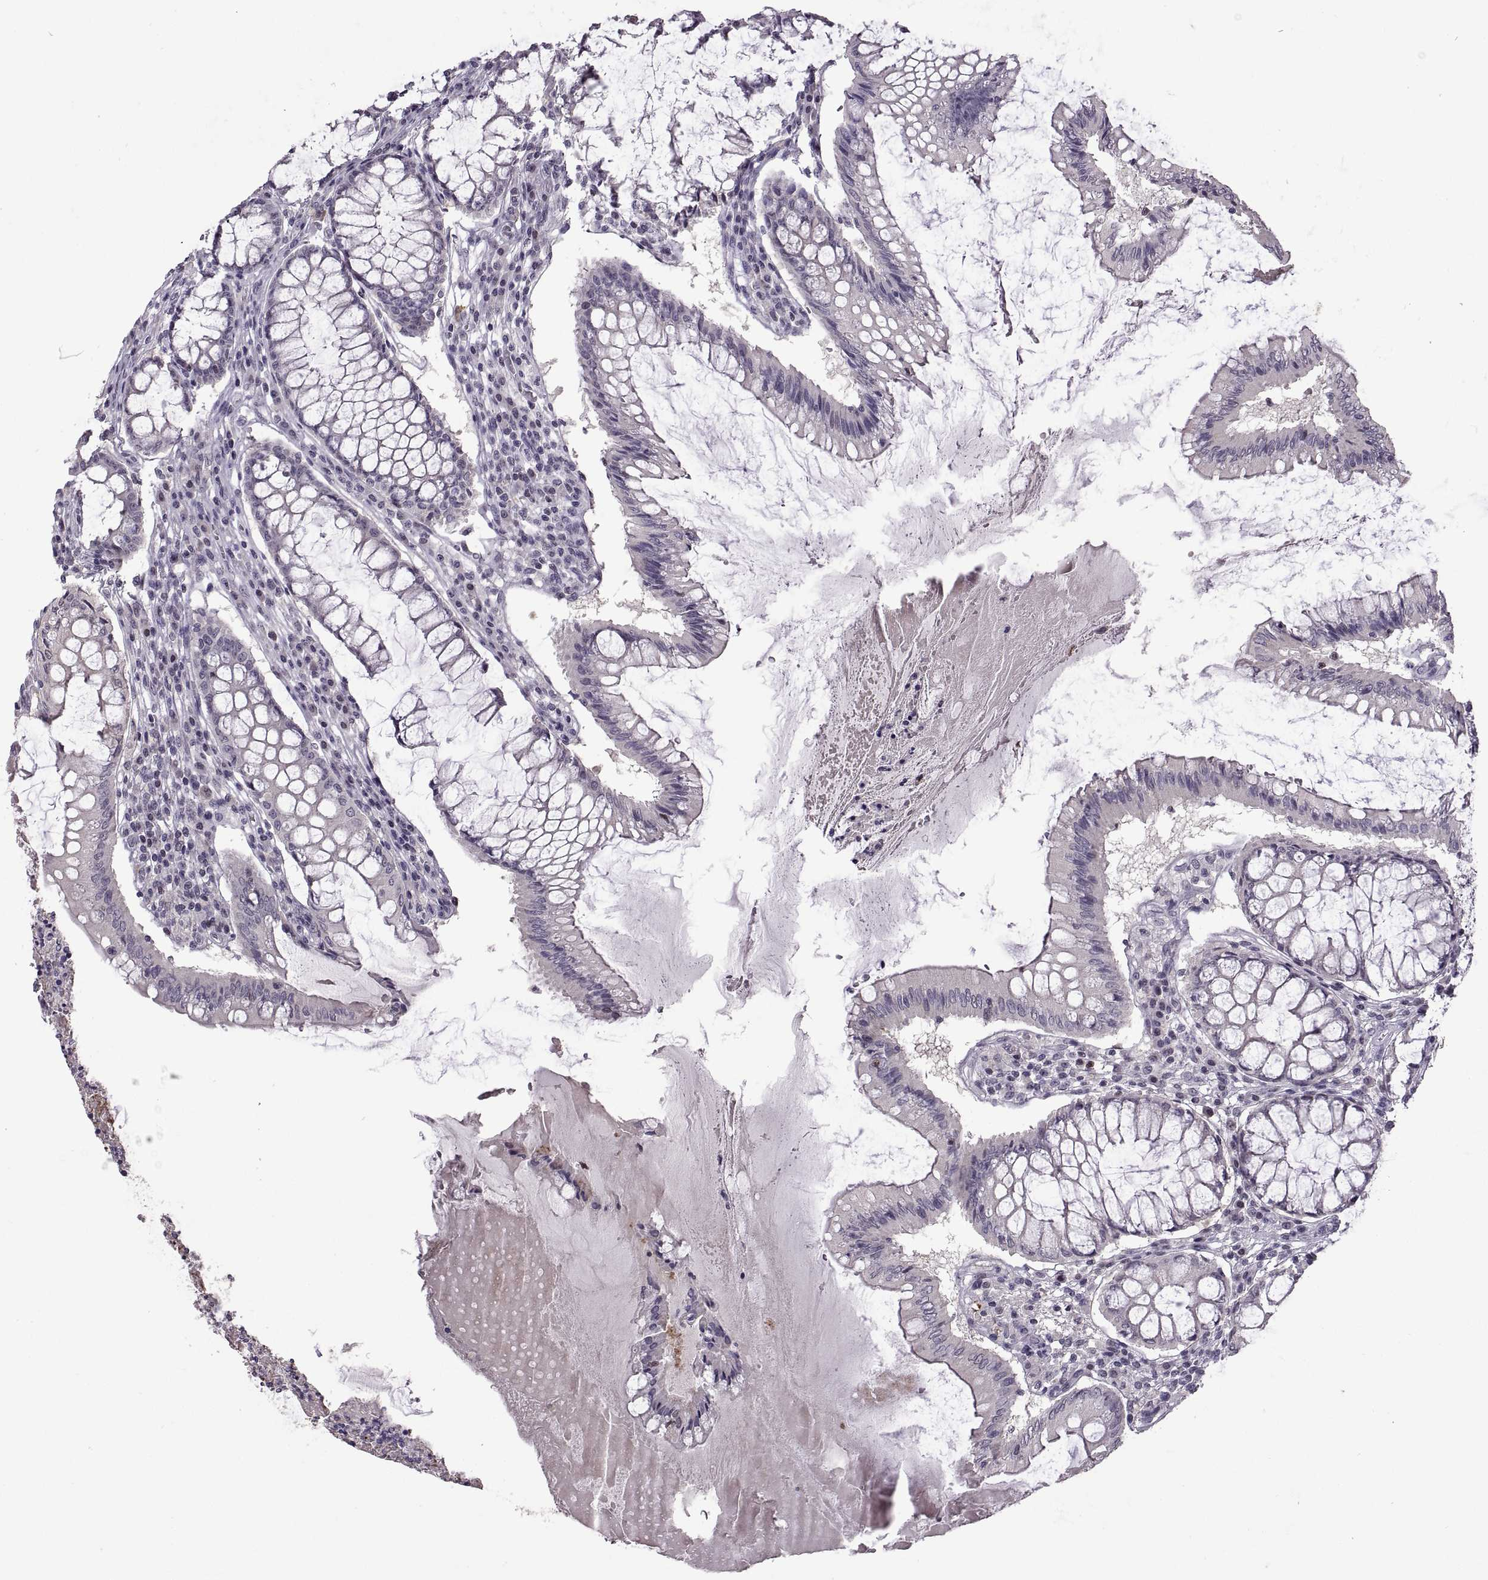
{"staining": {"intensity": "negative", "quantity": "none", "location": "none"}, "tissue": "colorectal cancer", "cell_type": "Tumor cells", "image_type": "cancer", "snomed": [{"axis": "morphology", "description": "Adenocarcinoma, NOS"}, {"axis": "topography", "description": "Colon"}], "caption": "There is no significant staining in tumor cells of colorectal adenocarcinoma.", "gene": "NEK2", "patient": {"sex": "female", "age": 70}}